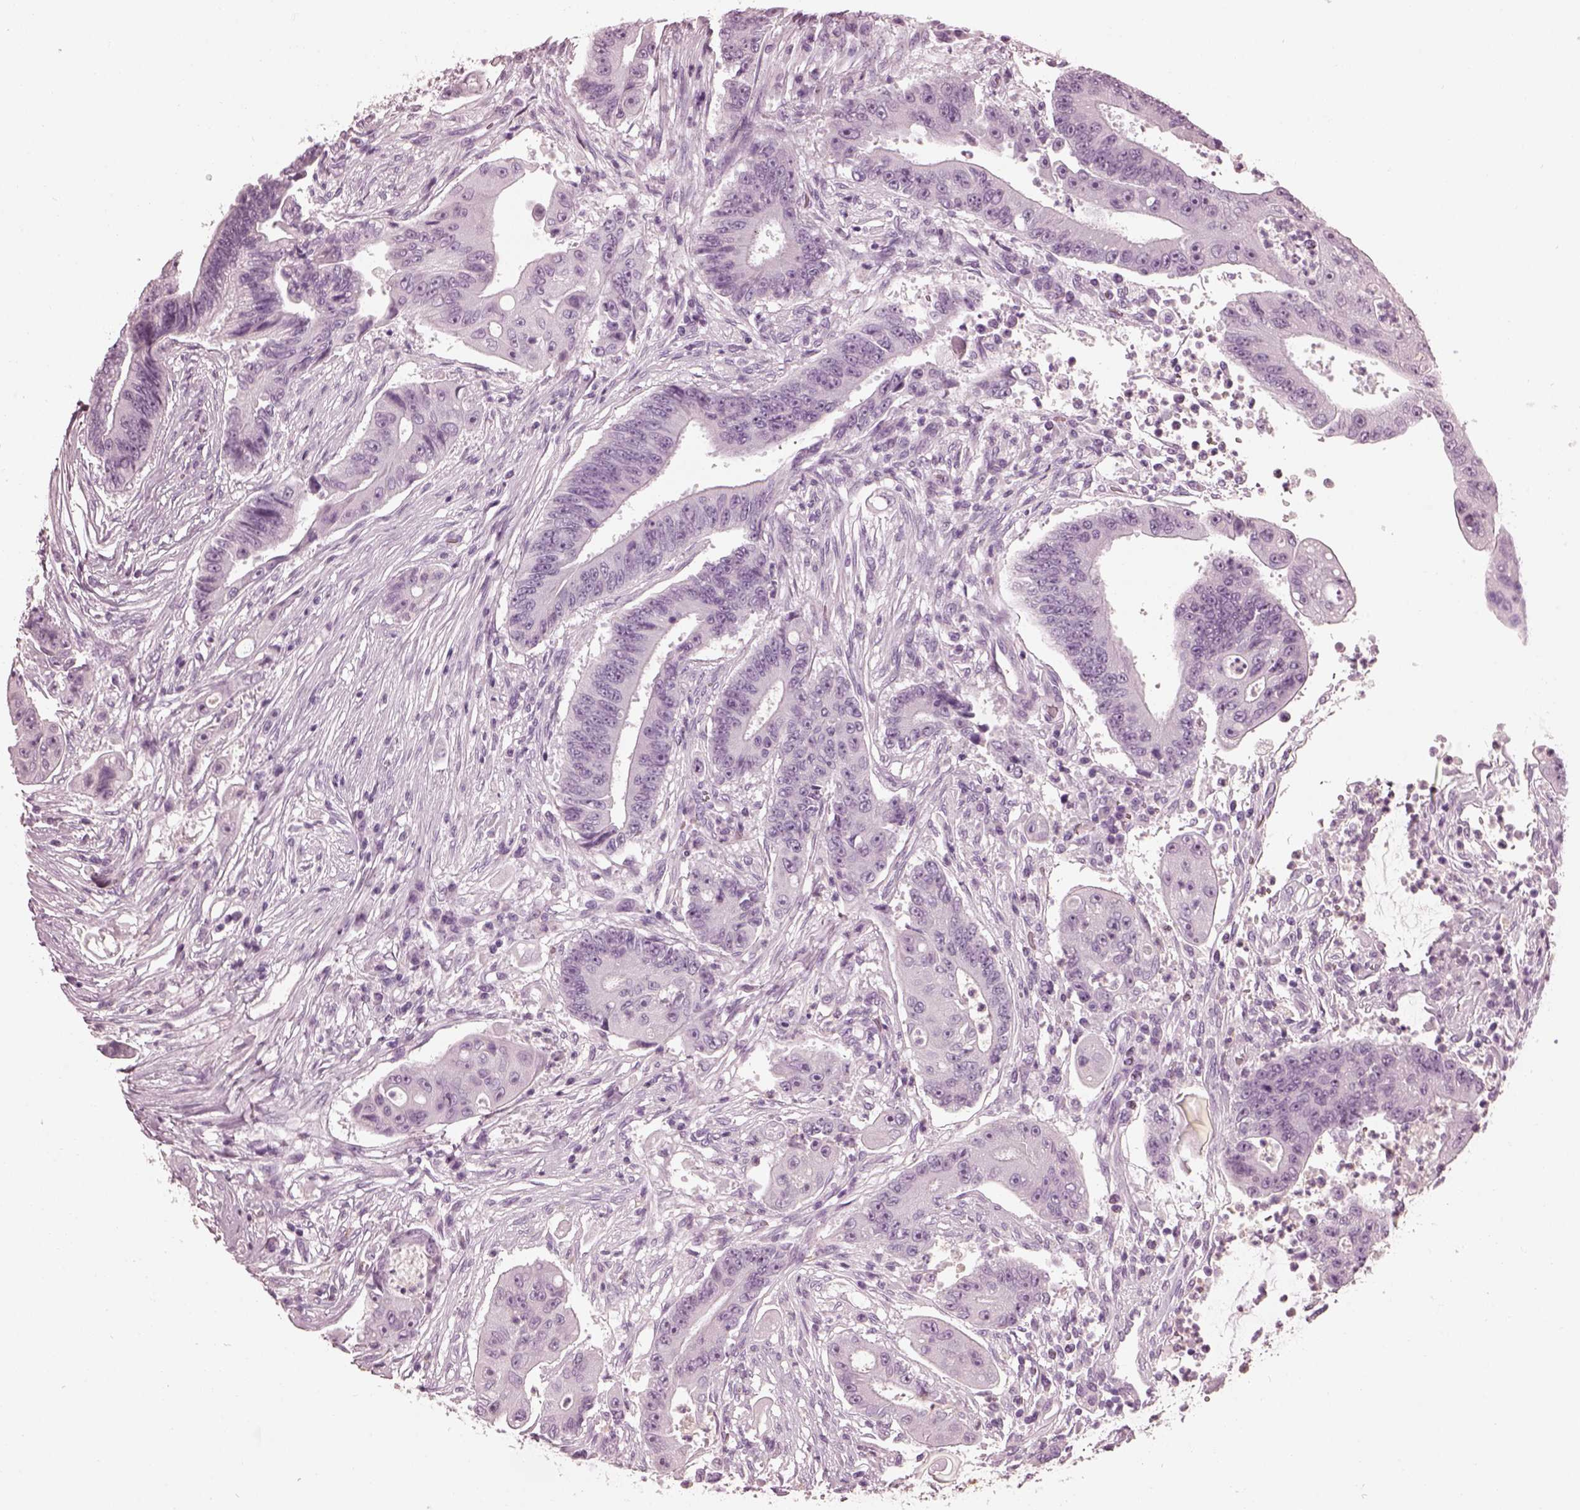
{"staining": {"intensity": "negative", "quantity": "none", "location": "none"}, "tissue": "colorectal cancer", "cell_type": "Tumor cells", "image_type": "cancer", "snomed": [{"axis": "morphology", "description": "Adenocarcinoma, NOS"}, {"axis": "topography", "description": "Rectum"}], "caption": "A histopathology image of adenocarcinoma (colorectal) stained for a protein shows no brown staining in tumor cells.", "gene": "FUT4", "patient": {"sex": "male", "age": 54}}